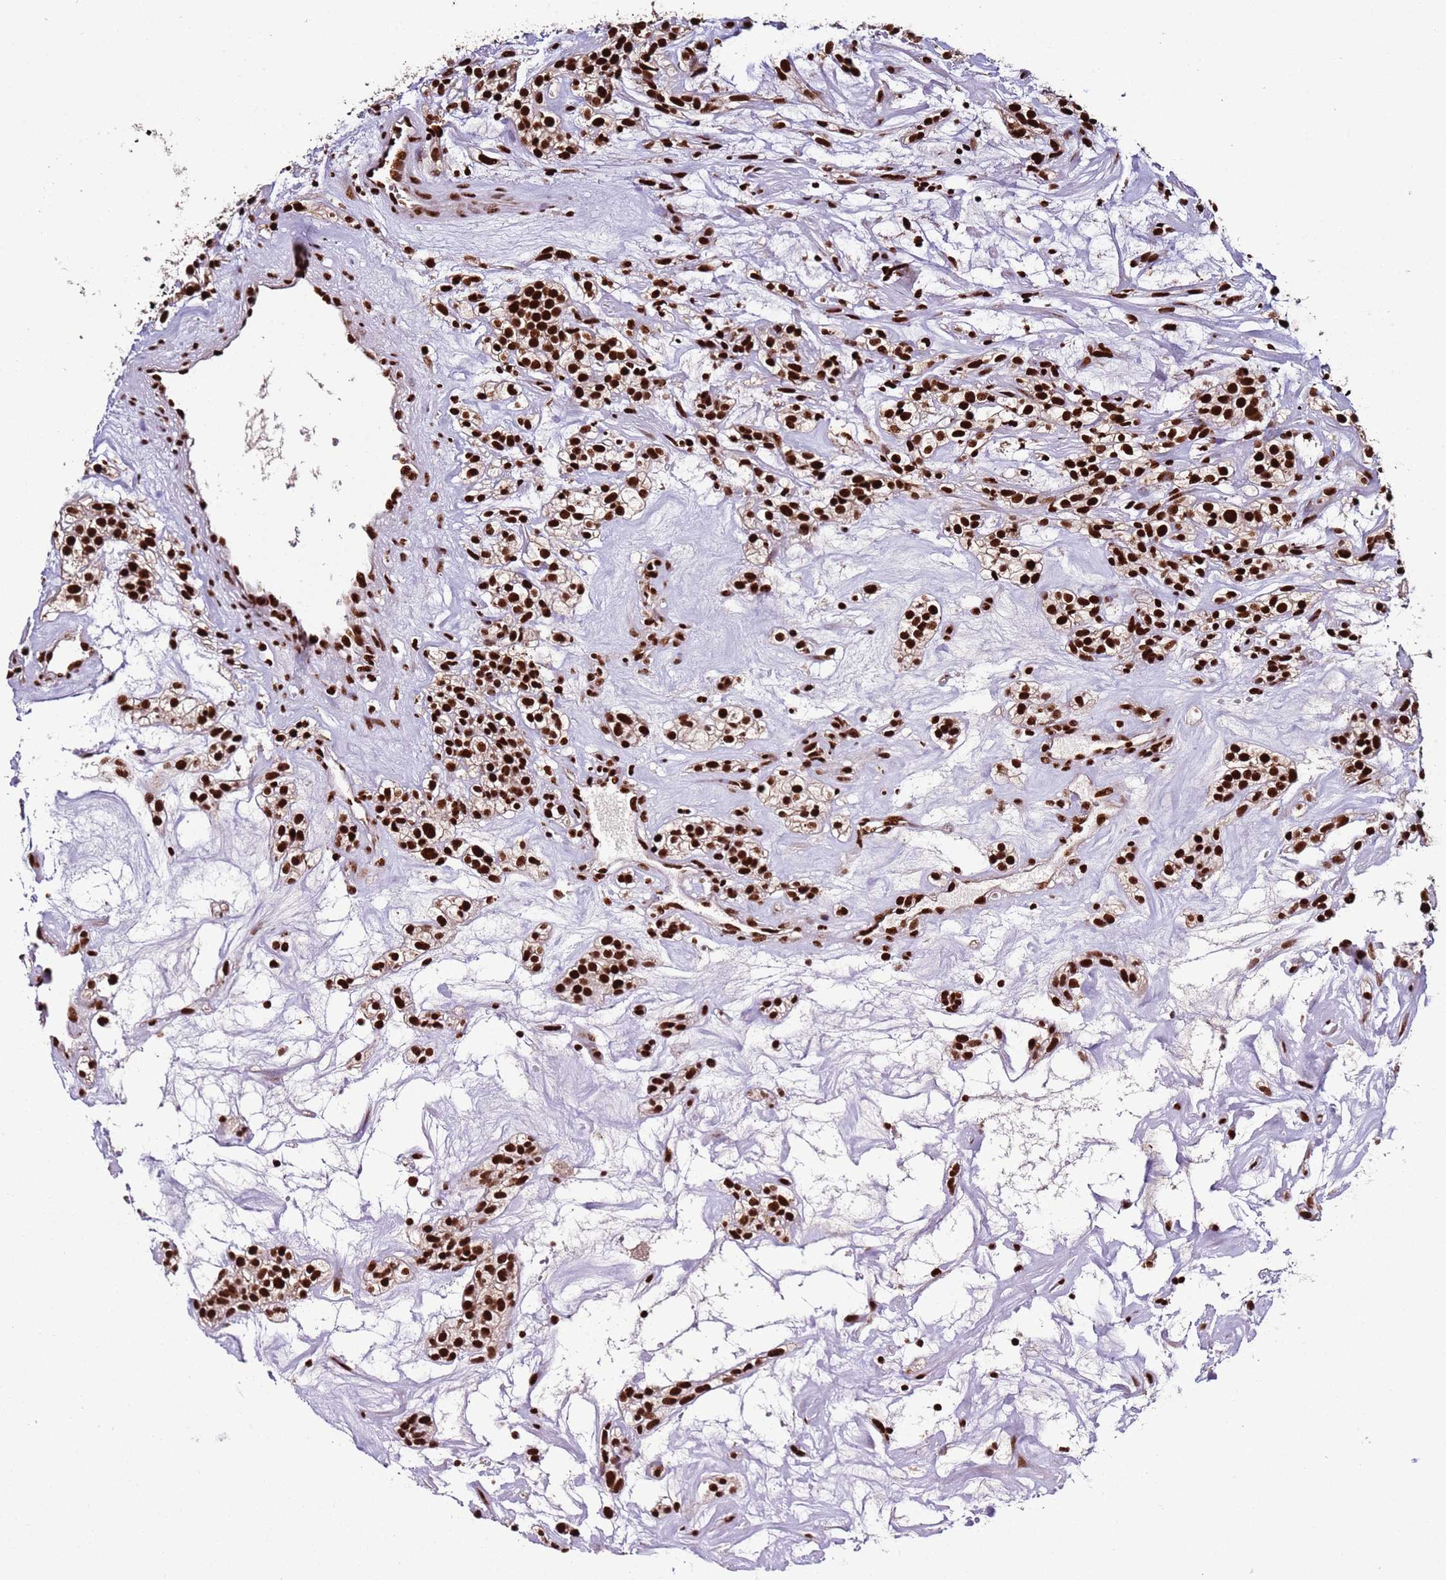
{"staining": {"intensity": "strong", "quantity": ">75%", "location": "nuclear"}, "tissue": "renal cancer", "cell_type": "Tumor cells", "image_type": "cancer", "snomed": [{"axis": "morphology", "description": "Adenocarcinoma, NOS"}, {"axis": "topography", "description": "Kidney"}], "caption": "A high amount of strong nuclear expression is appreciated in approximately >75% of tumor cells in renal cancer tissue.", "gene": "C6orf226", "patient": {"sex": "female", "age": 57}}